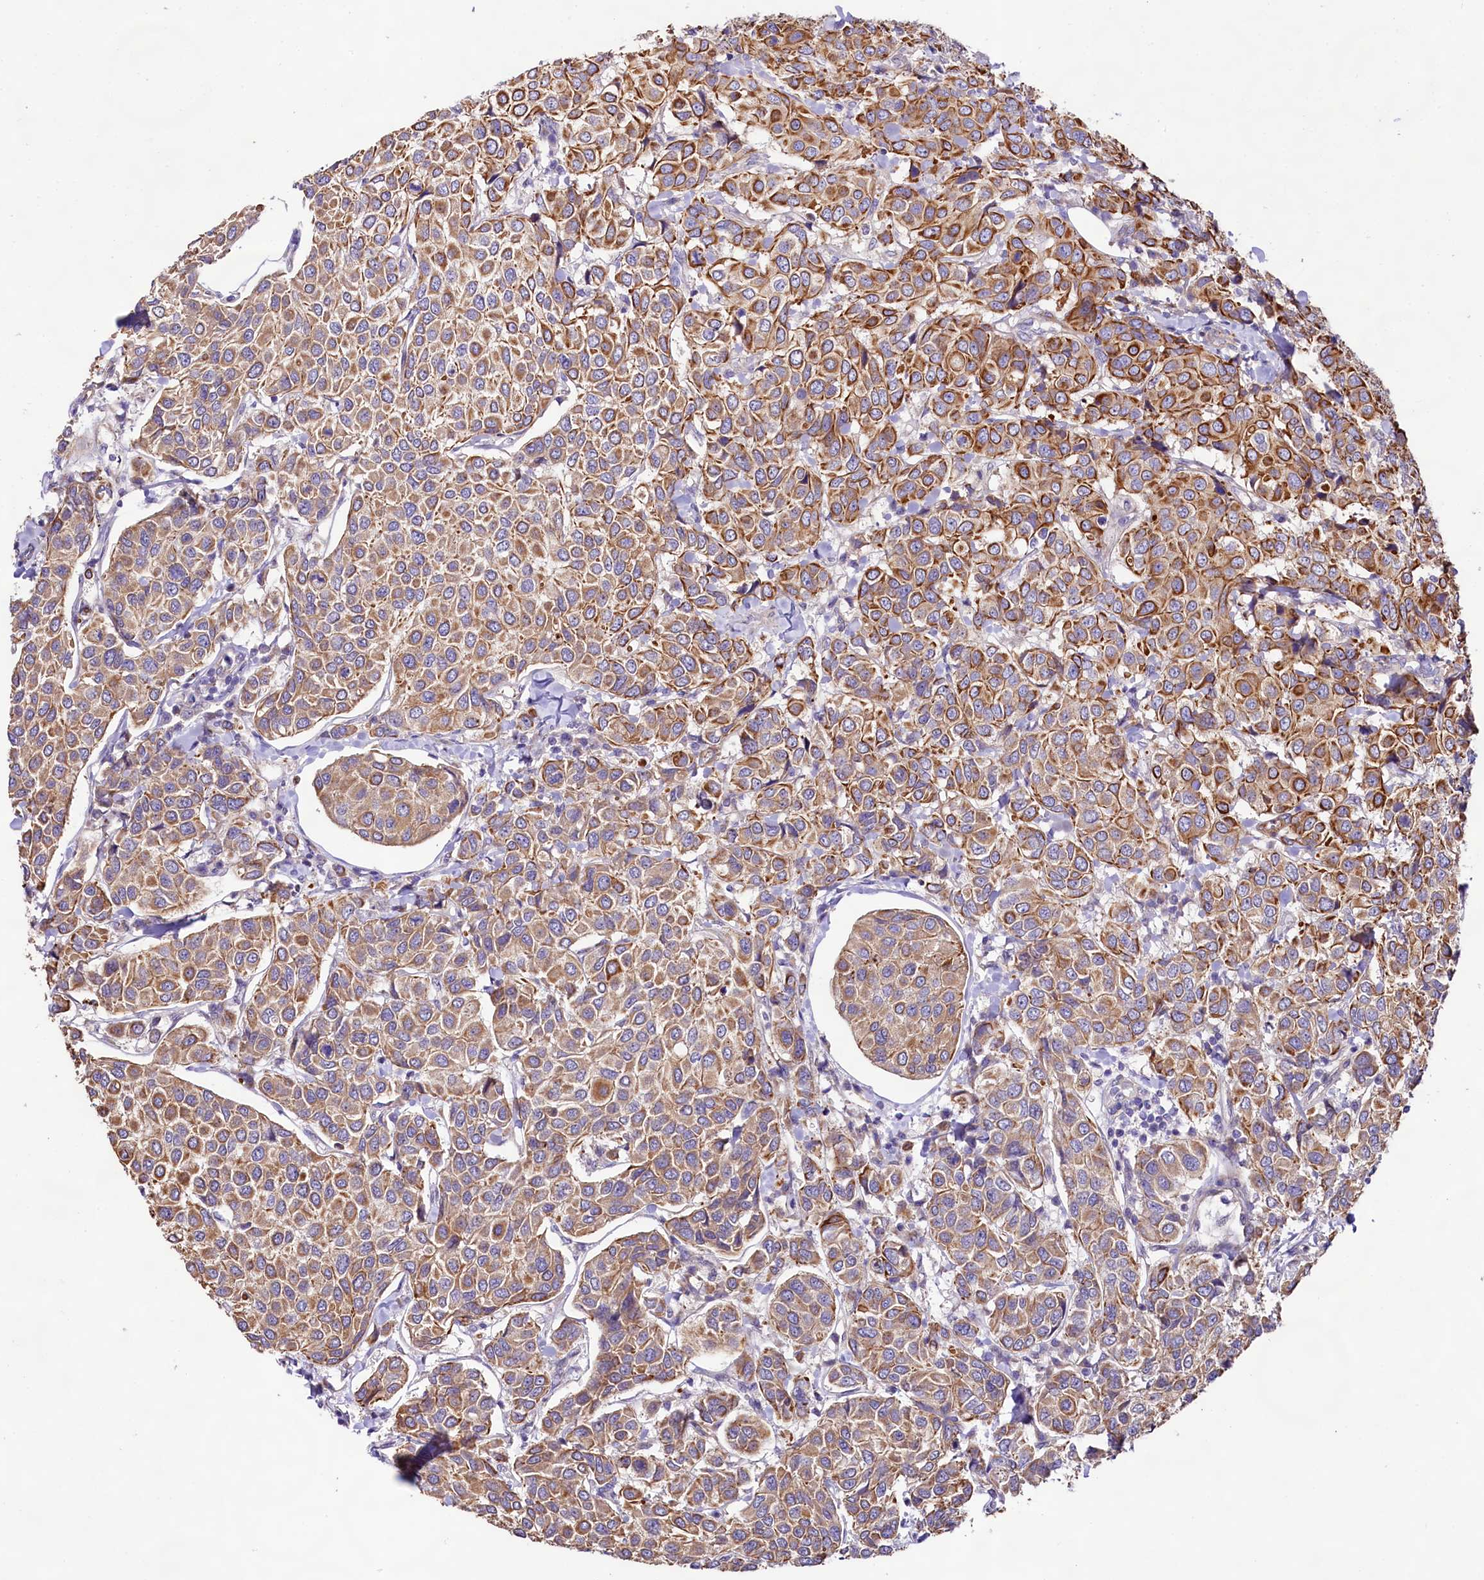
{"staining": {"intensity": "moderate", "quantity": ">75%", "location": "cytoplasmic/membranous"}, "tissue": "breast cancer", "cell_type": "Tumor cells", "image_type": "cancer", "snomed": [{"axis": "morphology", "description": "Duct carcinoma"}, {"axis": "topography", "description": "Breast"}], "caption": "IHC staining of breast cancer, which displays medium levels of moderate cytoplasmic/membranous expression in about >75% of tumor cells indicating moderate cytoplasmic/membranous protein expression. The staining was performed using DAB (brown) for protein detection and nuclei were counterstained in hematoxylin (blue).", "gene": "VPS11", "patient": {"sex": "female", "age": 55}}